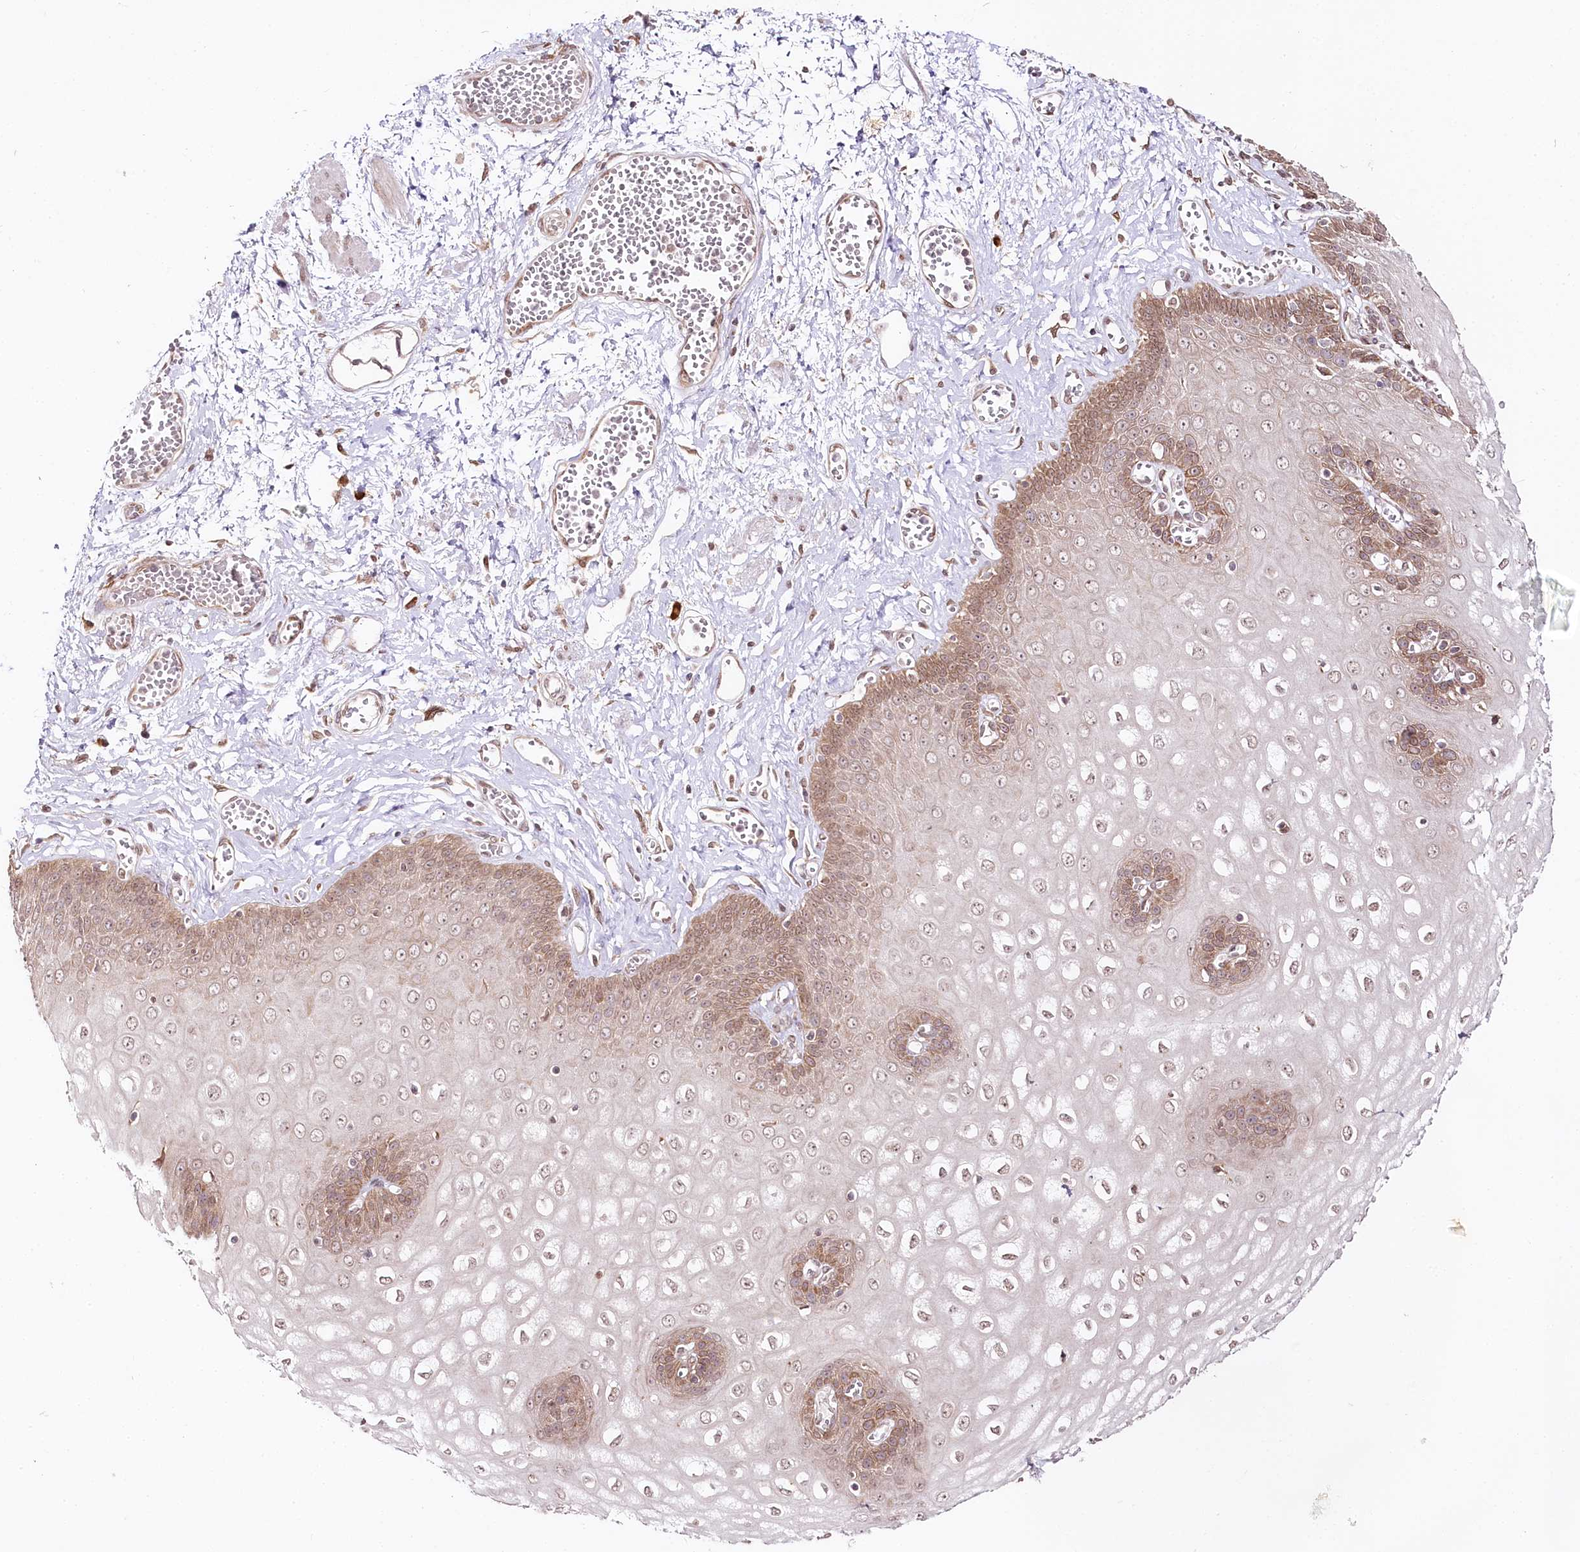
{"staining": {"intensity": "moderate", "quantity": ">75%", "location": "nuclear"}, "tissue": "esophagus", "cell_type": "Squamous epithelial cells", "image_type": "normal", "snomed": [{"axis": "morphology", "description": "Normal tissue, NOS"}, {"axis": "topography", "description": "Esophagus"}], "caption": "Human esophagus stained for a protein (brown) shows moderate nuclear positive positivity in about >75% of squamous epithelial cells.", "gene": "CNPY2", "patient": {"sex": "male", "age": 60}}